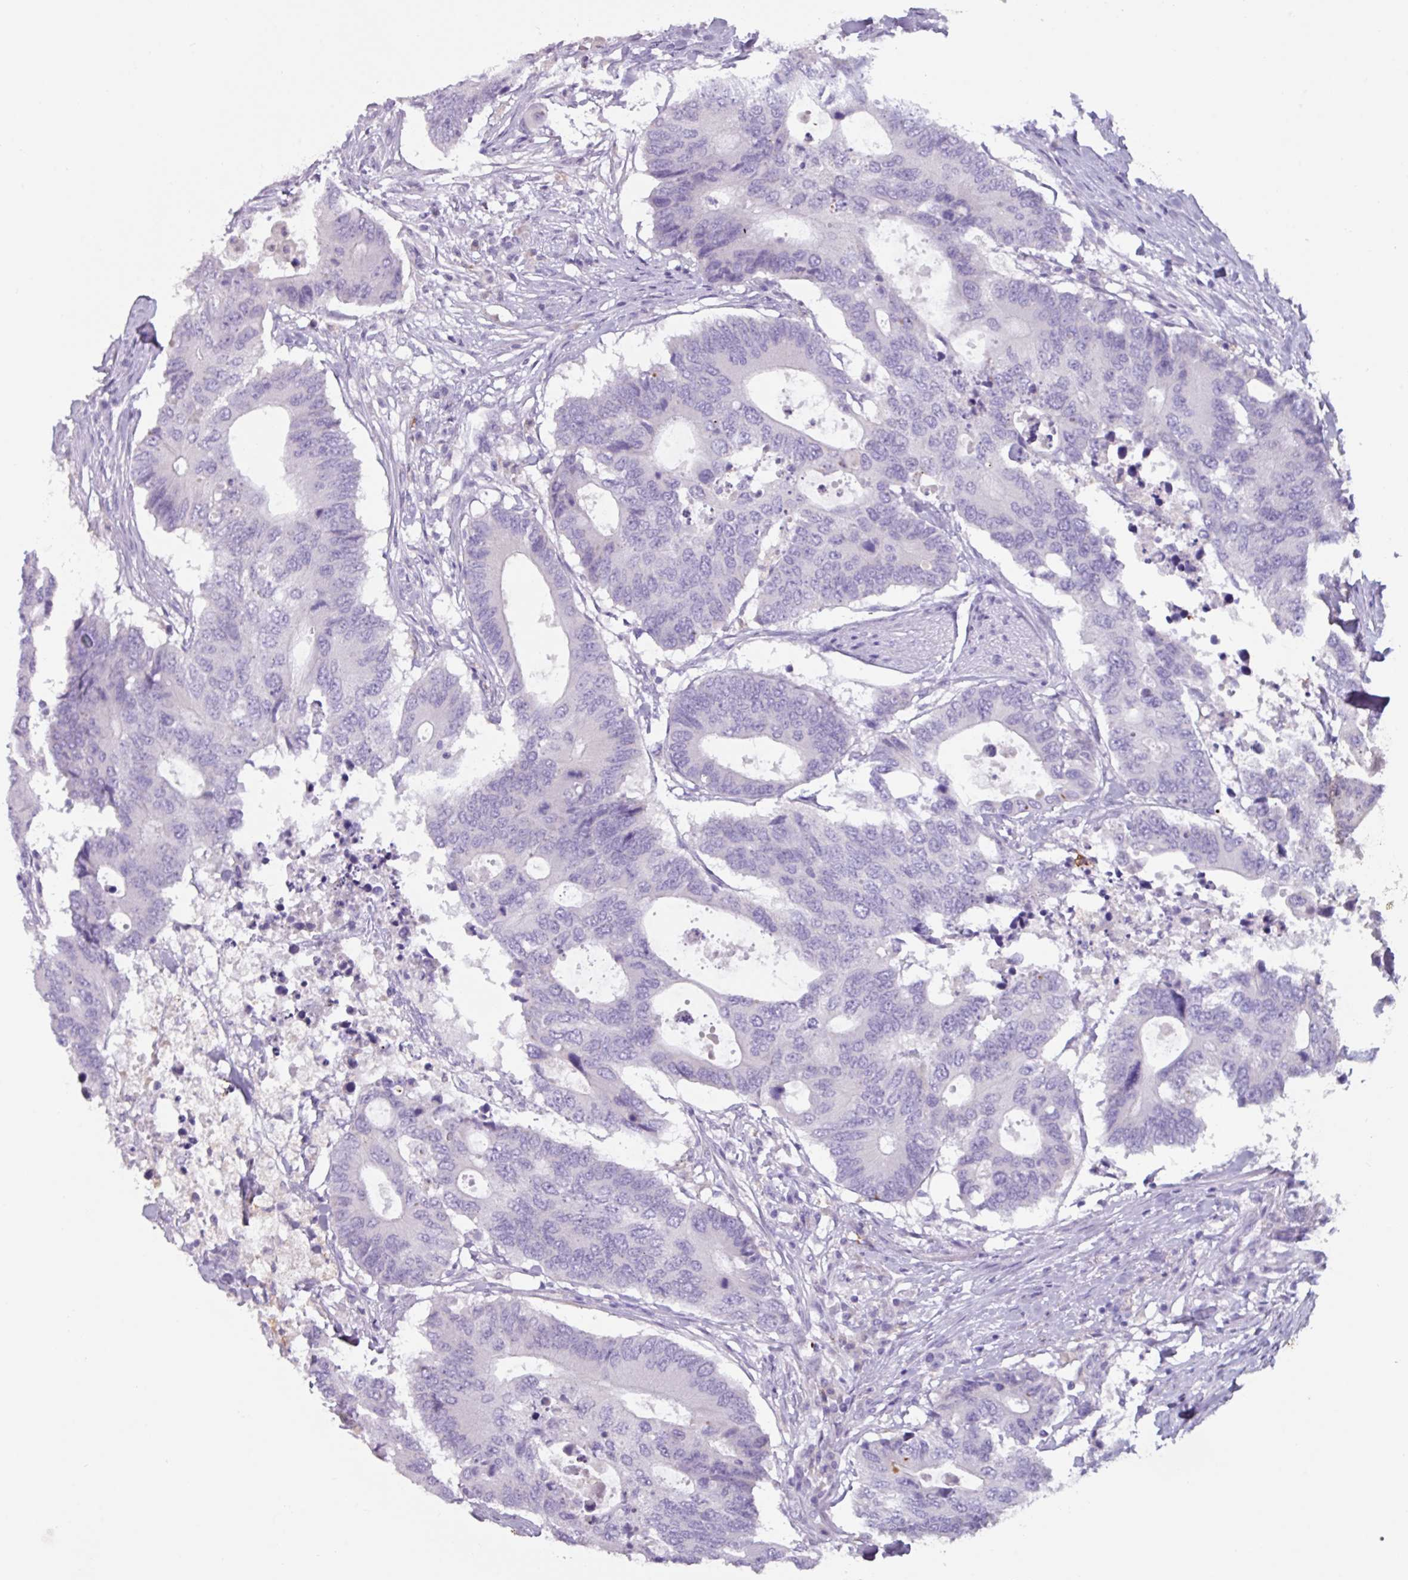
{"staining": {"intensity": "negative", "quantity": "none", "location": "none"}, "tissue": "colorectal cancer", "cell_type": "Tumor cells", "image_type": "cancer", "snomed": [{"axis": "morphology", "description": "Adenocarcinoma, NOS"}, {"axis": "topography", "description": "Colon"}], "caption": "Protein analysis of colorectal cancer exhibits no significant expression in tumor cells.", "gene": "OR2T10", "patient": {"sex": "male", "age": 71}}